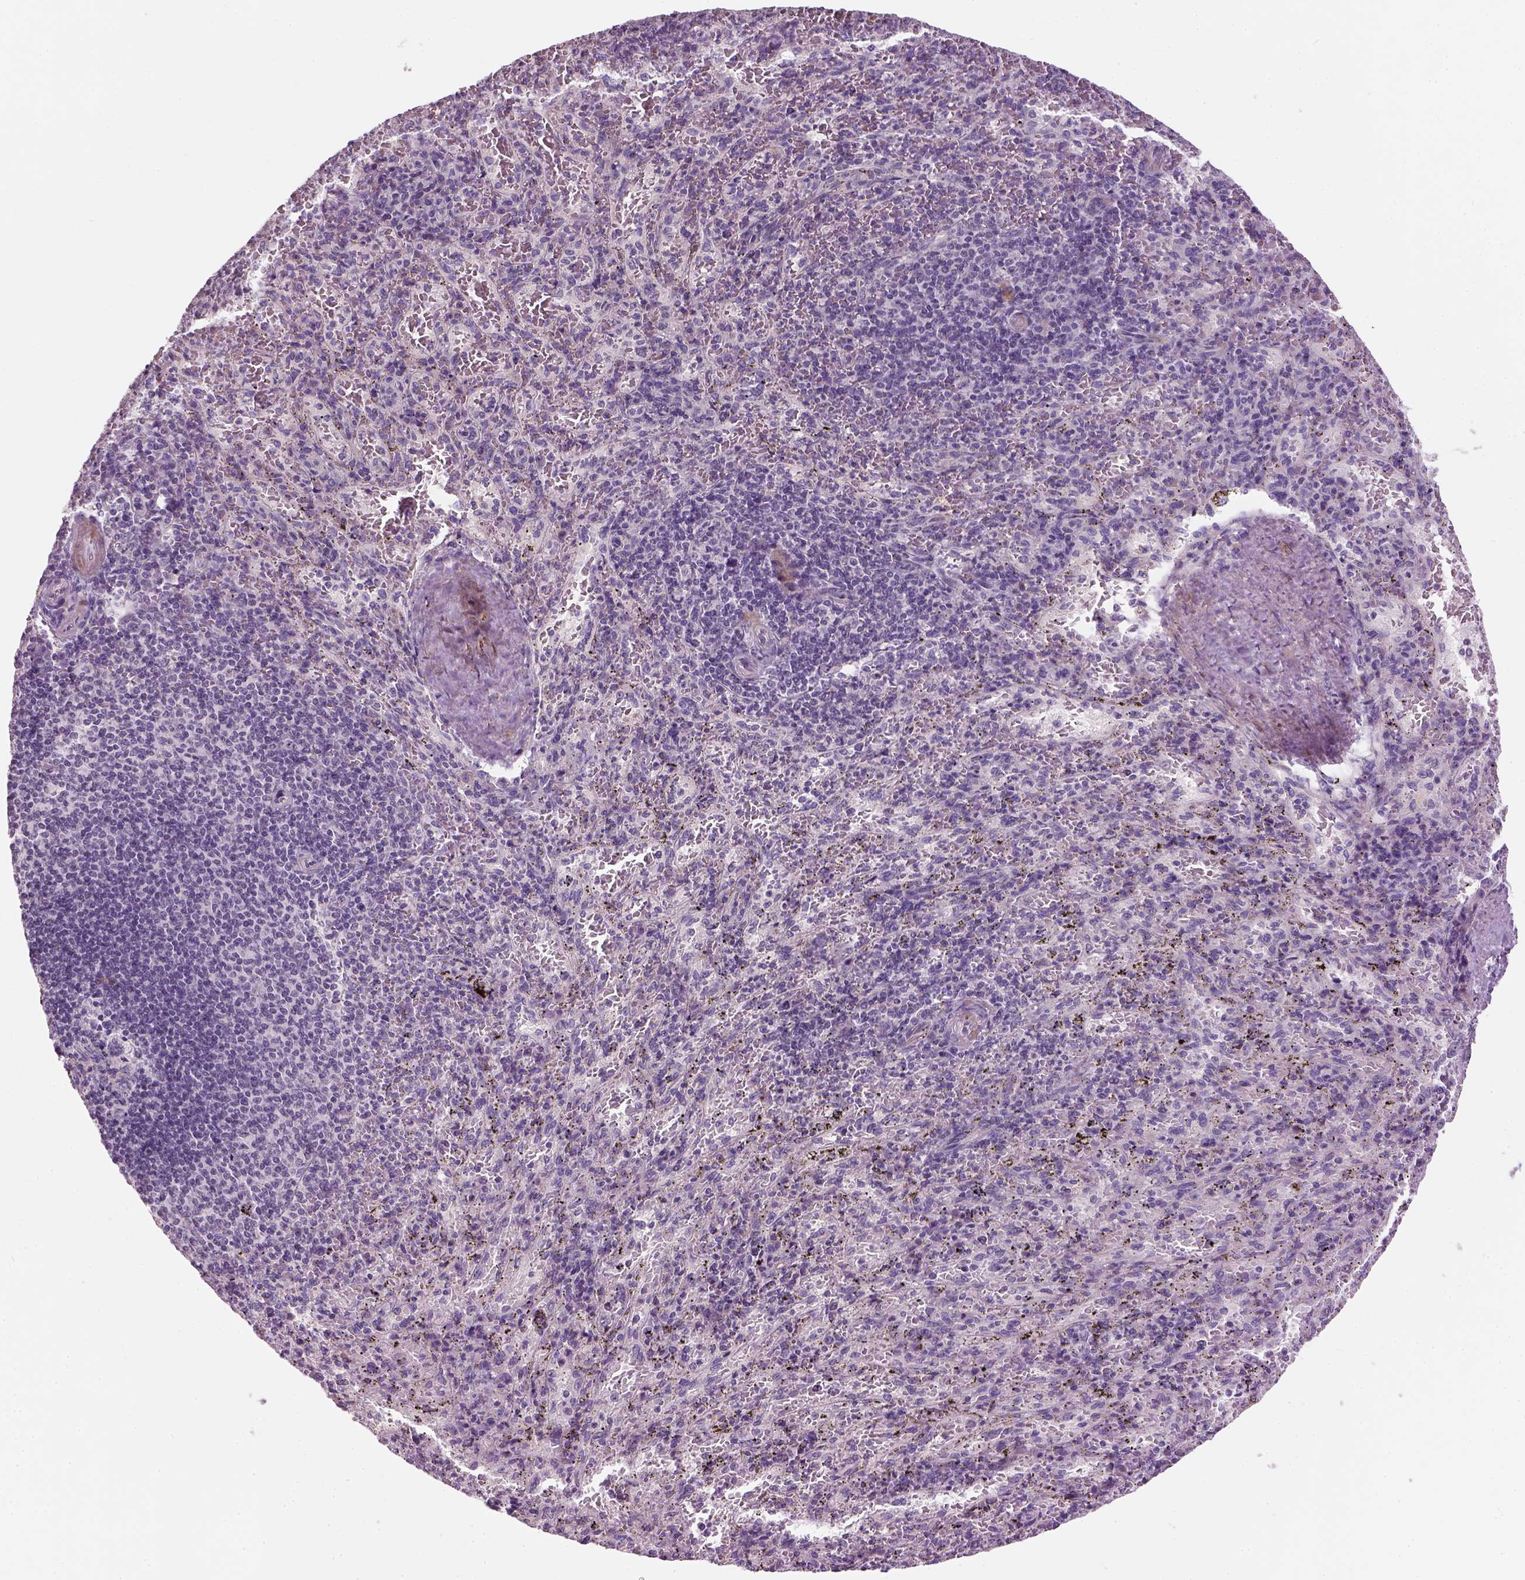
{"staining": {"intensity": "negative", "quantity": "none", "location": "none"}, "tissue": "spleen", "cell_type": "Cells in red pulp", "image_type": "normal", "snomed": [{"axis": "morphology", "description": "Normal tissue, NOS"}, {"axis": "topography", "description": "Spleen"}], "caption": "DAB immunohistochemical staining of benign human spleen demonstrates no significant expression in cells in red pulp.", "gene": "NUDT6", "patient": {"sex": "male", "age": 57}}